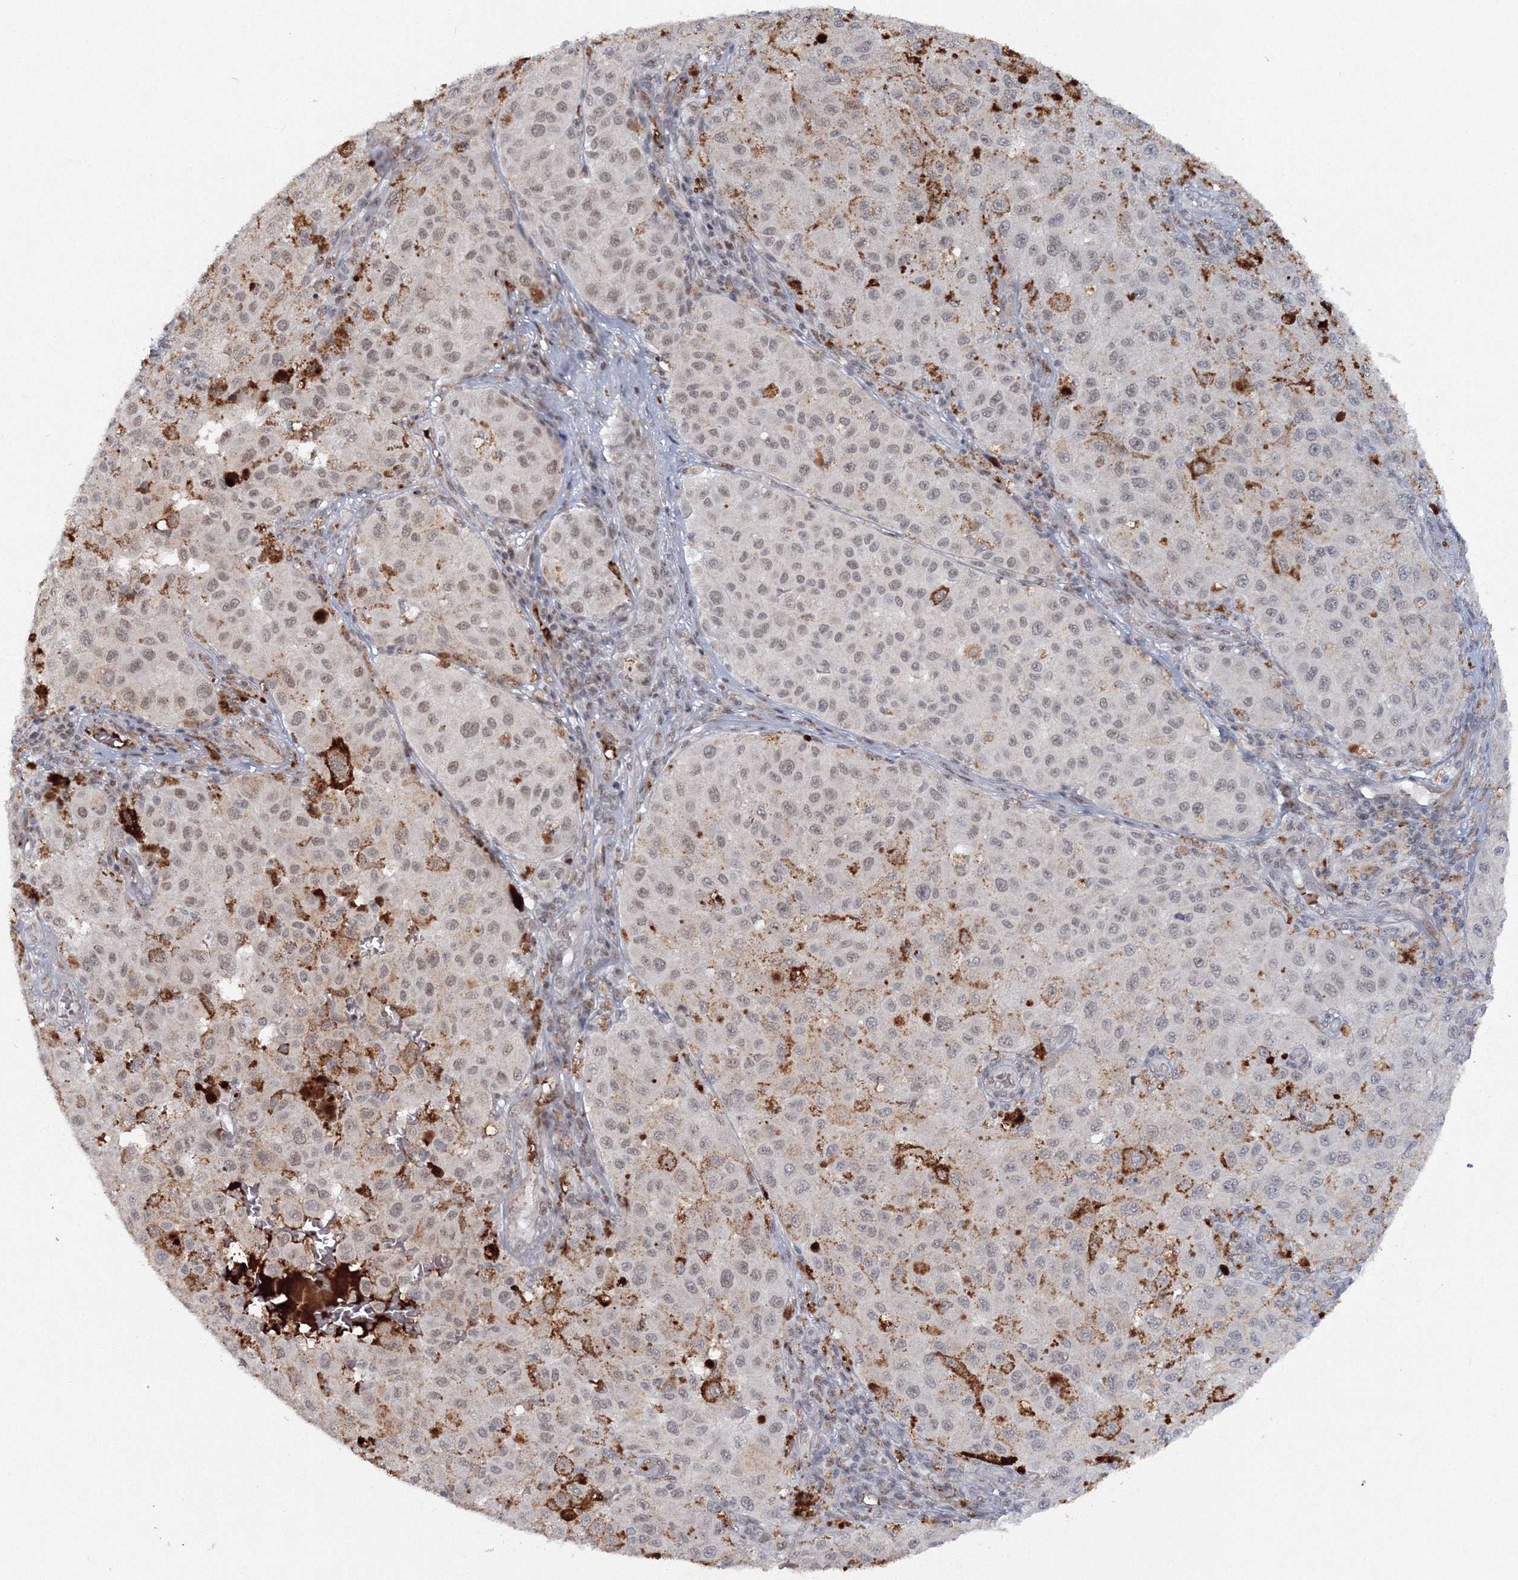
{"staining": {"intensity": "negative", "quantity": "none", "location": "none"}, "tissue": "melanoma", "cell_type": "Tumor cells", "image_type": "cancer", "snomed": [{"axis": "morphology", "description": "Malignant melanoma, NOS"}, {"axis": "topography", "description": "Skin"}], "caption": "Immunohistochemical staining of human malignant melanoma reveals no significant positivity in tumor cells.", "gene": "C3orf33", "patient": {"sex": "female", "age": 64}}